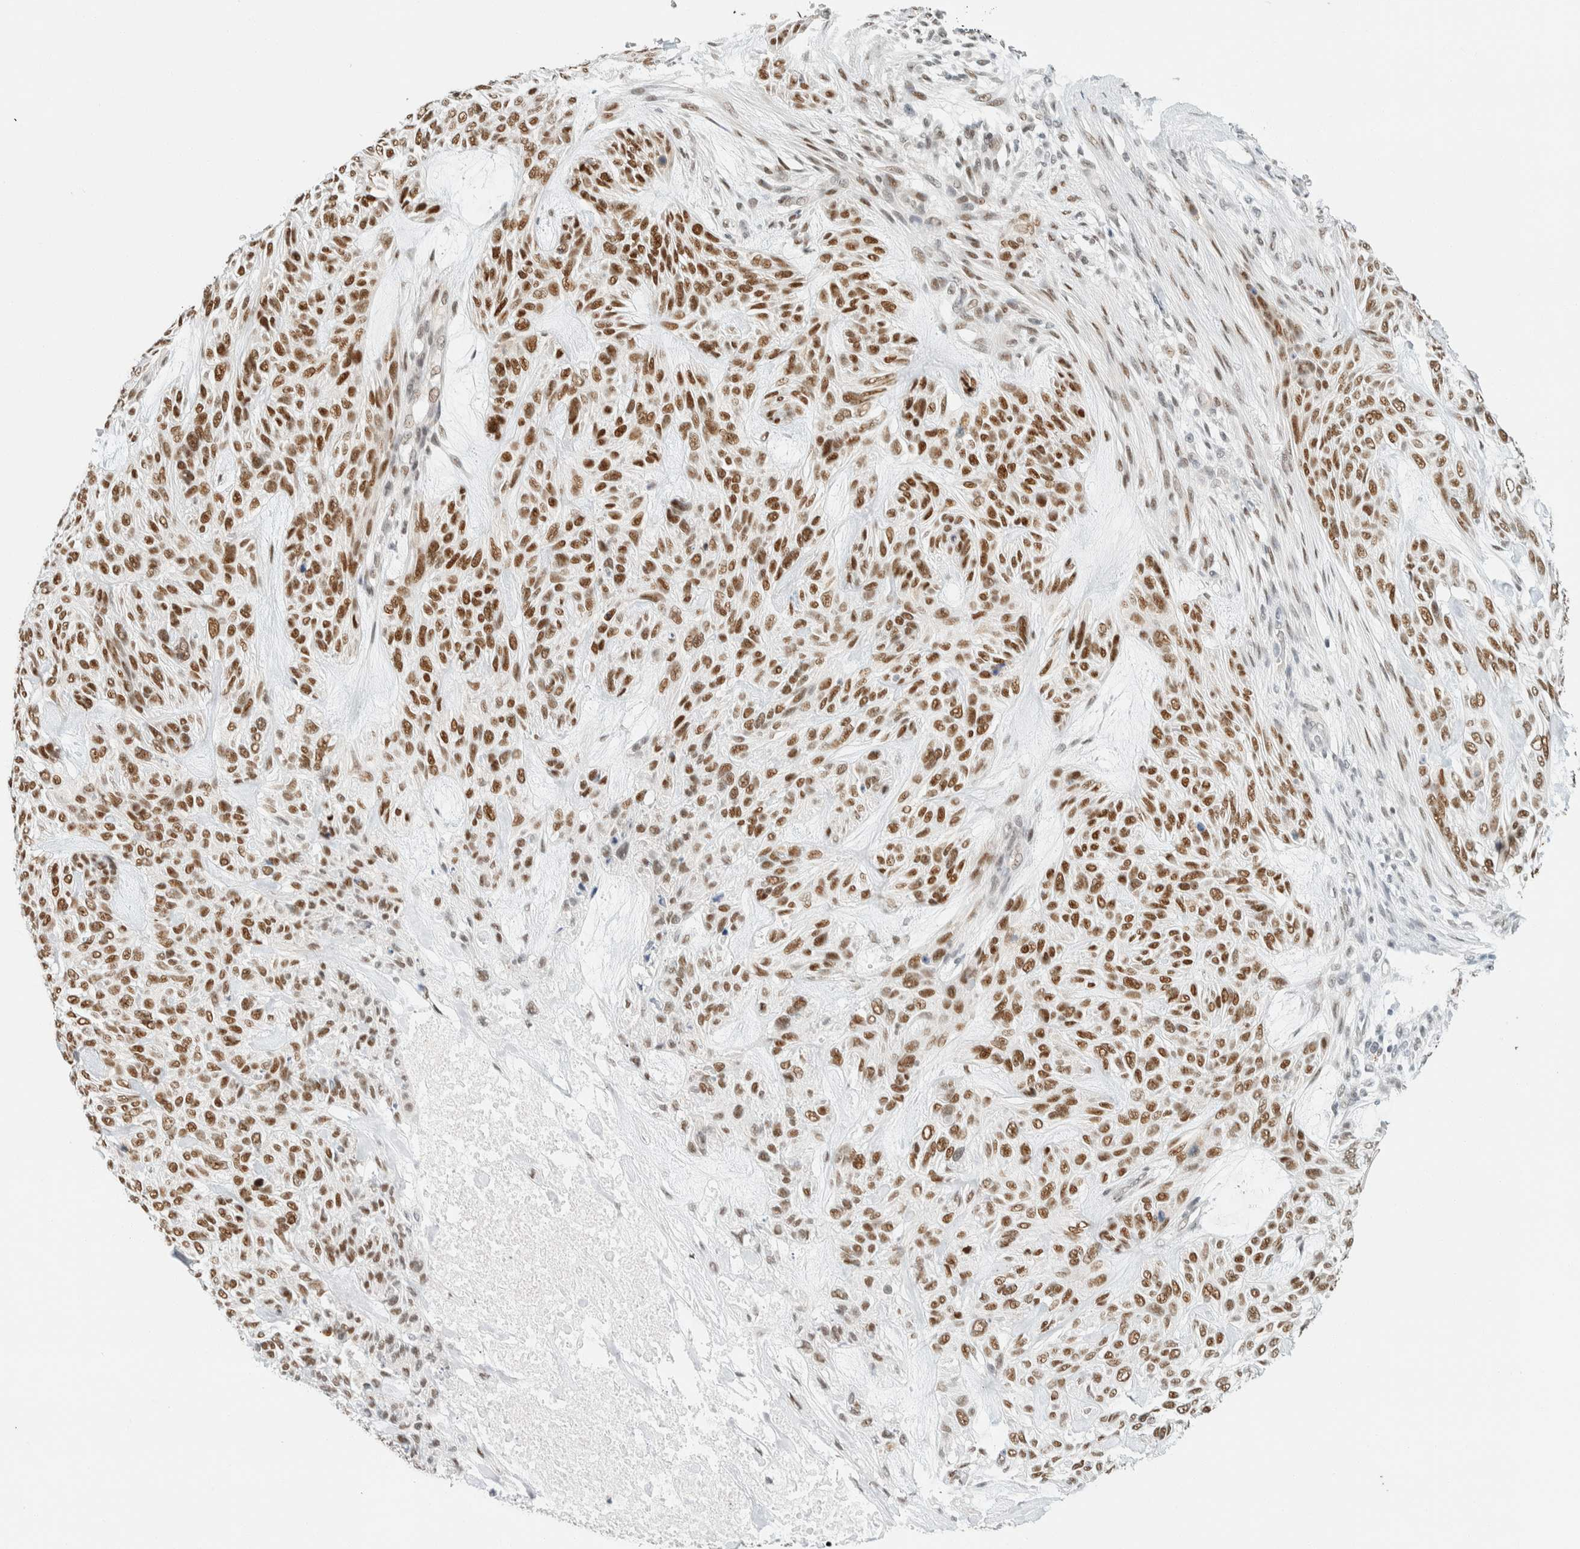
{"staining": {"intensity": "strong", "quantity": ">75%", "location": "nuclear"}, "tissue": "skin cancer", "cell_type": "Tumor cells", "image_type": "cancer", "snomed": [{"axis": "morphology", "description": "Basal cell carcinoma"}, {"axis": "topography", "description": "Skin"}], "caption": "Strong nuclear expression for a protein is present in about >75% of tumor cells of skin basal cell carcinoma using IHC.", "gene": "ZNF683", "patient": {"sex": "male", "age": 55}}